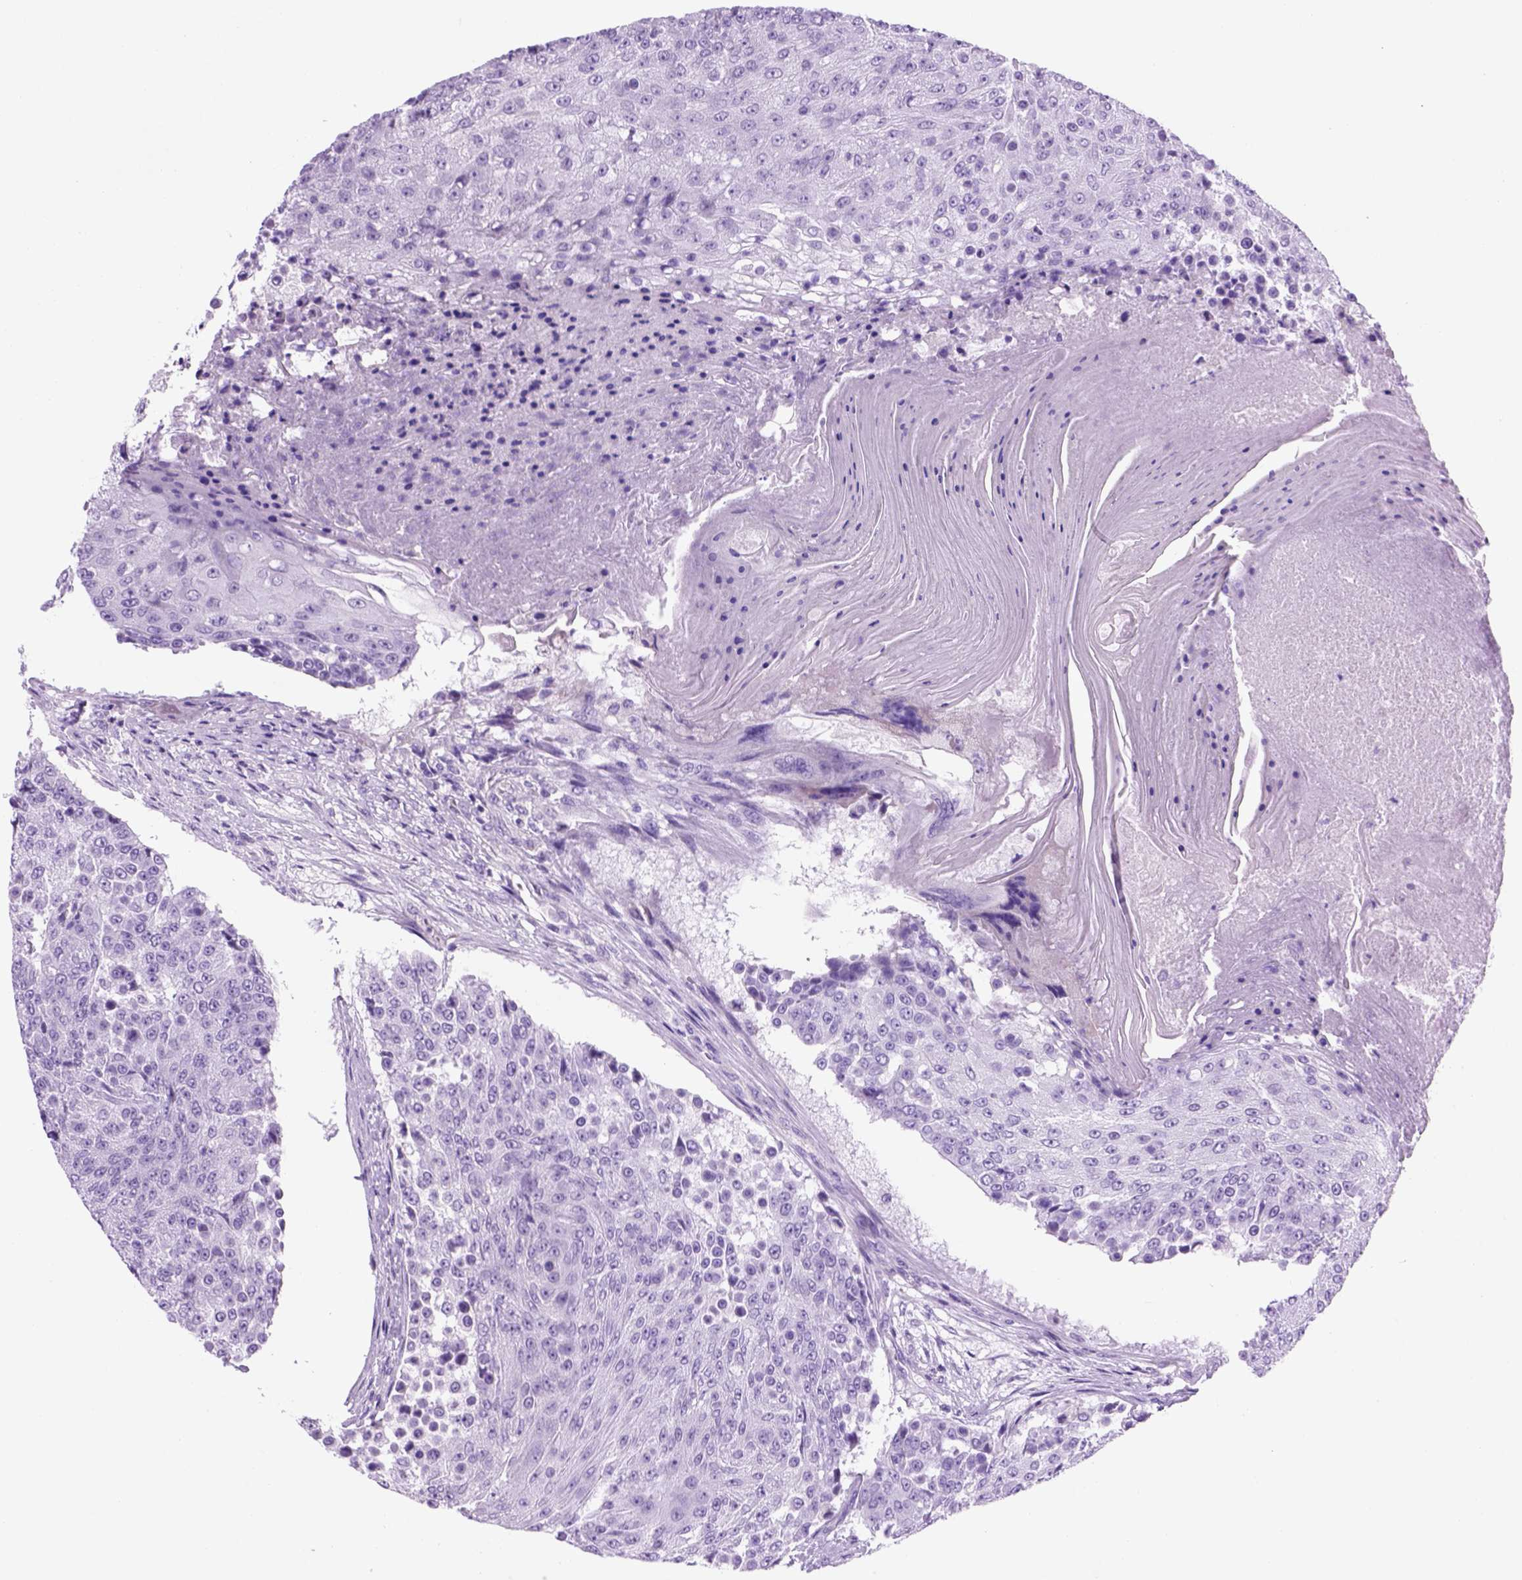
{"staining": {"intensity": "negative", "quantity": "none", "location": "none"}, "tissue": "urothelial cancer", "cell_type": "Tumor cells", "image_type": "cancer", "snomed": [{"axis": "morphology", "description": "Urothelial carcinoma, High grade"}, {"axis": "topography", "description": "Urinary bladder"}], "caption": "Urothelial cancer stained for a protein using immunohistochemistry (IHC) displays no positivity tumor cells.", "gene": "HHIPL2", "patient": {"sex": "female", "age": 63}}